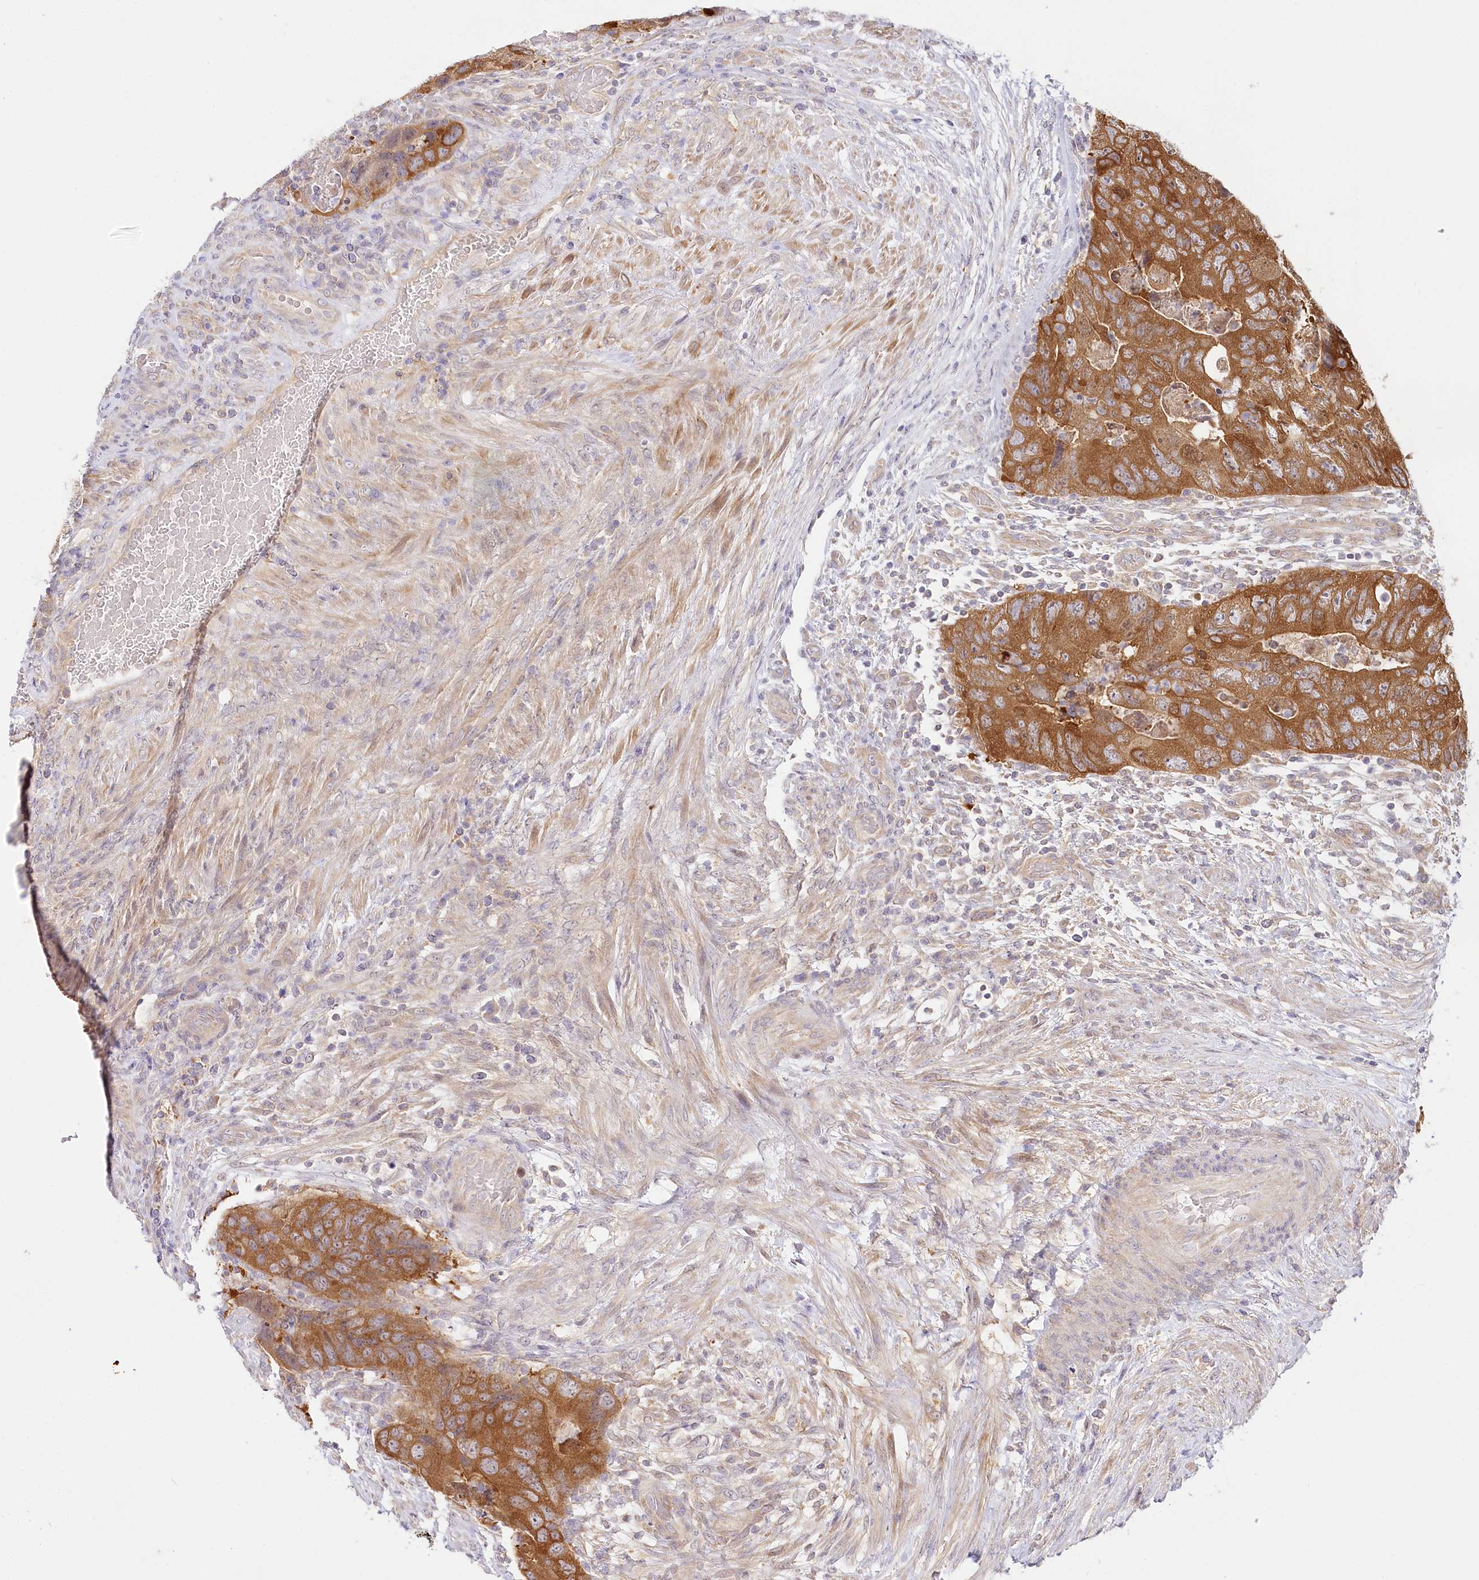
{"staining": {"intensity": "moderate", "quantity": ">75%", "location": "cytoplasmic/membranous"}, "tissue": "colorectal cancer", "cell_type": "Tumor cells", "image_type": "cancer", "snomed": [{"axis": "morphology", "description": "Adenocarcinoma, NOS"}, {"axis": "topography", "description": "Rectum"}], "caption": "High-power microscopy captured an immunohistochemistry image of colorectal adenocarcinoma, revealing moderate cytoplasmic/membranous expression in about >75% of tumor cells.", "gene": "INPP4B", "patient": {"sex": "male", "age": 63}}